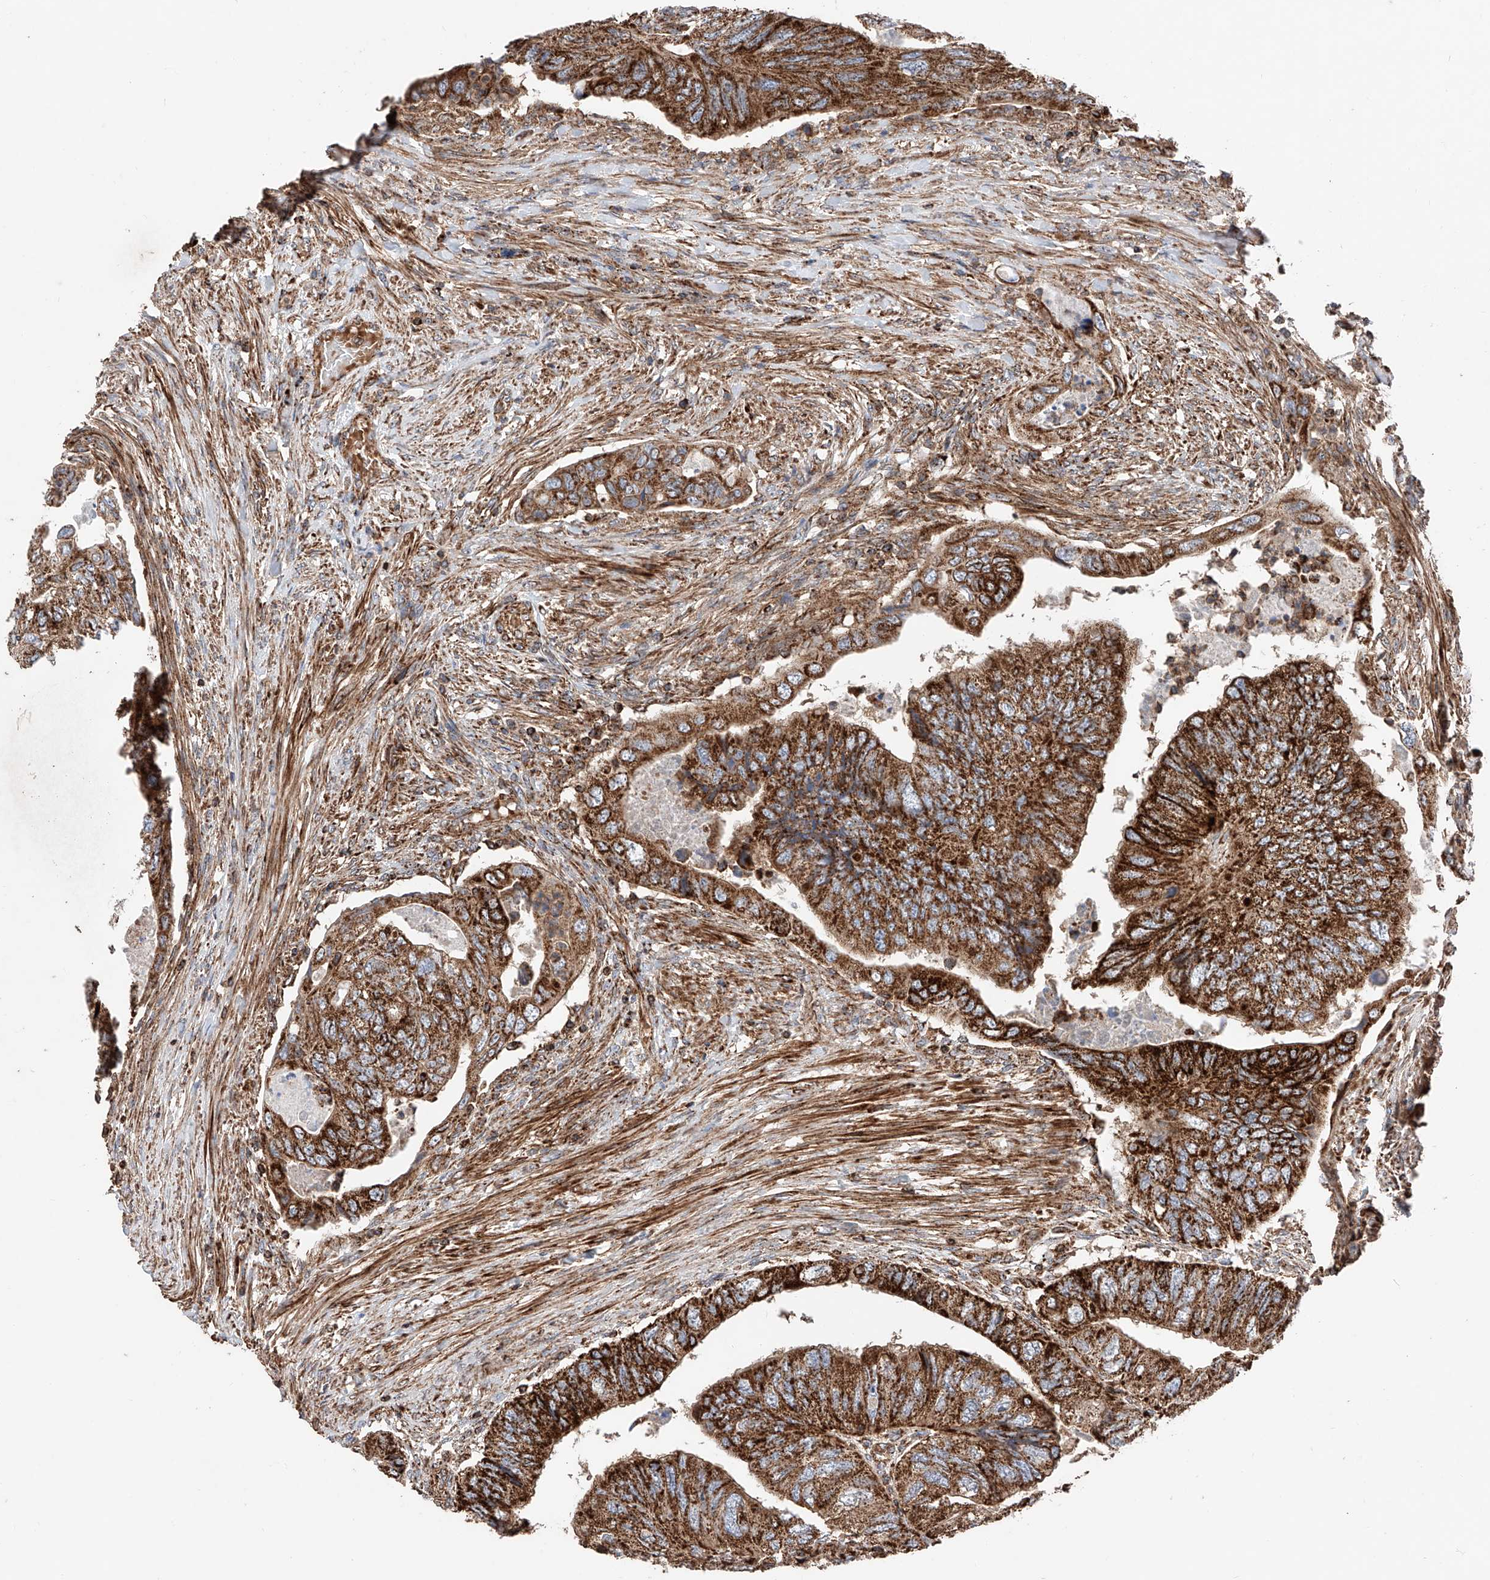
{"staining": {"intensity": "strong", "quantity": ">75%", "location": "cytoplasmic/membranous"}, "tissue": "colorectal cancer", "cell_type": "Tumor cells", "image_type": "cancer", "snomed": [{"axis": "morphology", "description": "Adenocarcinoma, NOS"}, {"axis": "topography", "description": "Rectum"}], "caption": "There is high levels of strong cytoplasmic/membranous positivity in tumor cells of colorectal cancer (adenocarcinoma), as demonstrated by immunohistochemical staining (brown color).", "gene": "PISD", "patient": {"sex": "male", "age": 63}}